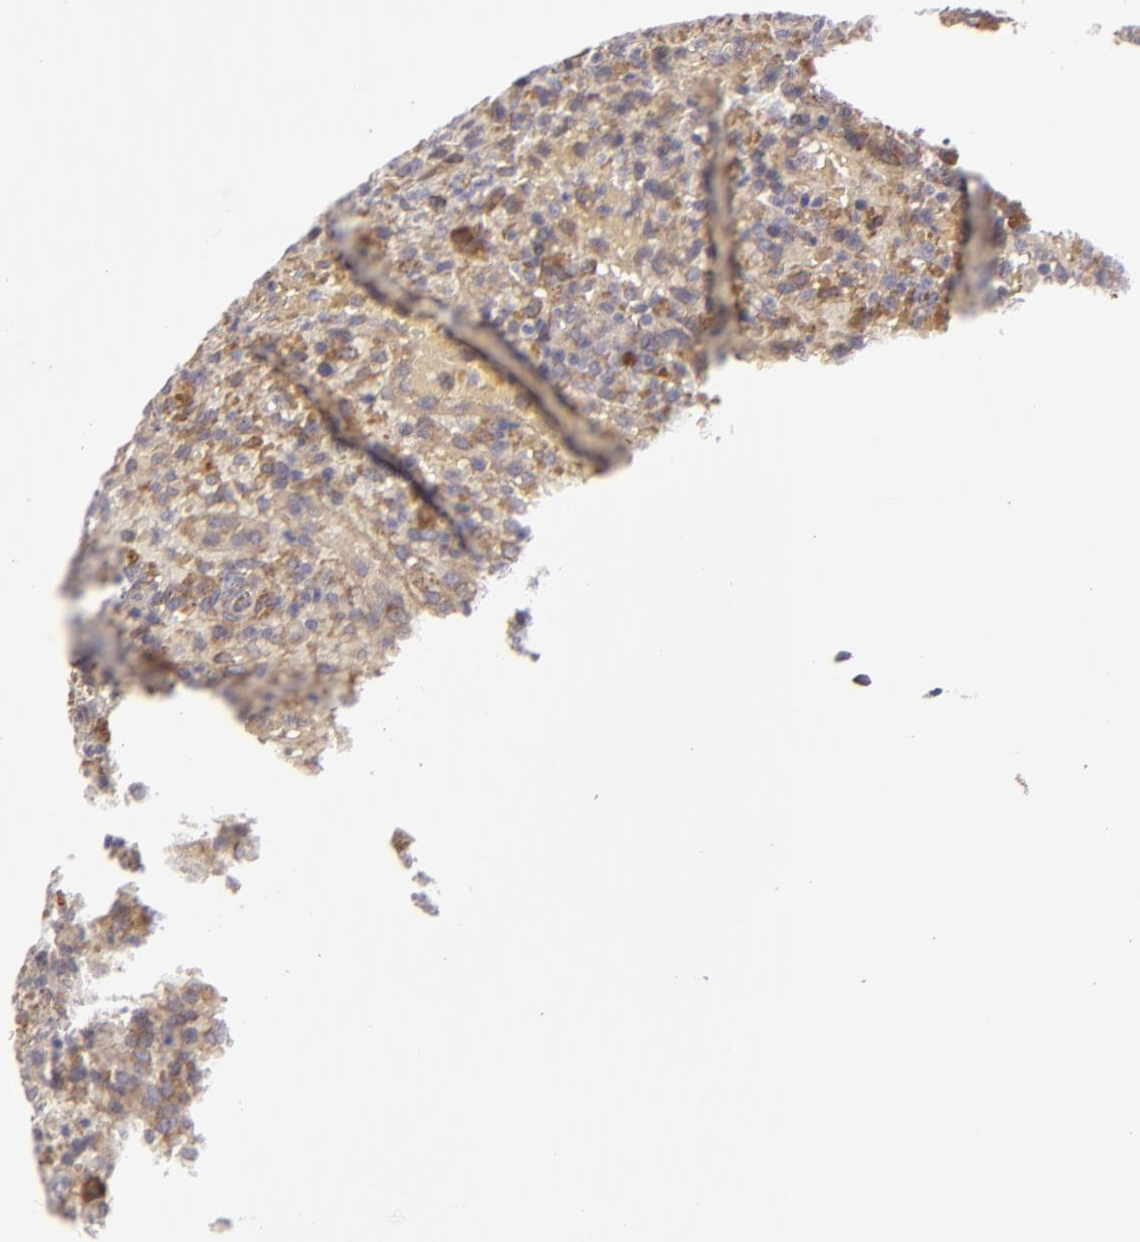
{"staining": {"intensity": "weak", "quantity": ">75%", "location": "cytoplasmic/membranous"}, "tissue": "lymphoma", "cell_type": "Tumor cells", "image_type": "cancer", "snomed": [{"axis": "morphology", "description": "Malignant lymphoma, non-Hodgkin's type, High grade"}, {"axis": "topography", "description": "Spleen"}, {"axis": "topography", "description": "Lymph node"}], "caption": "This micrograph exhibits malignant lymphoma, non-Hodgkin's type (high-grade) stained with IHC to label a protein in brown. The cytoplasmic/membranous of tumor cells show weak positivity for the protein. Nuclei are counter-stained blue.", "gene": "CFB", "patient": {"sex": "female", "age": 70}}